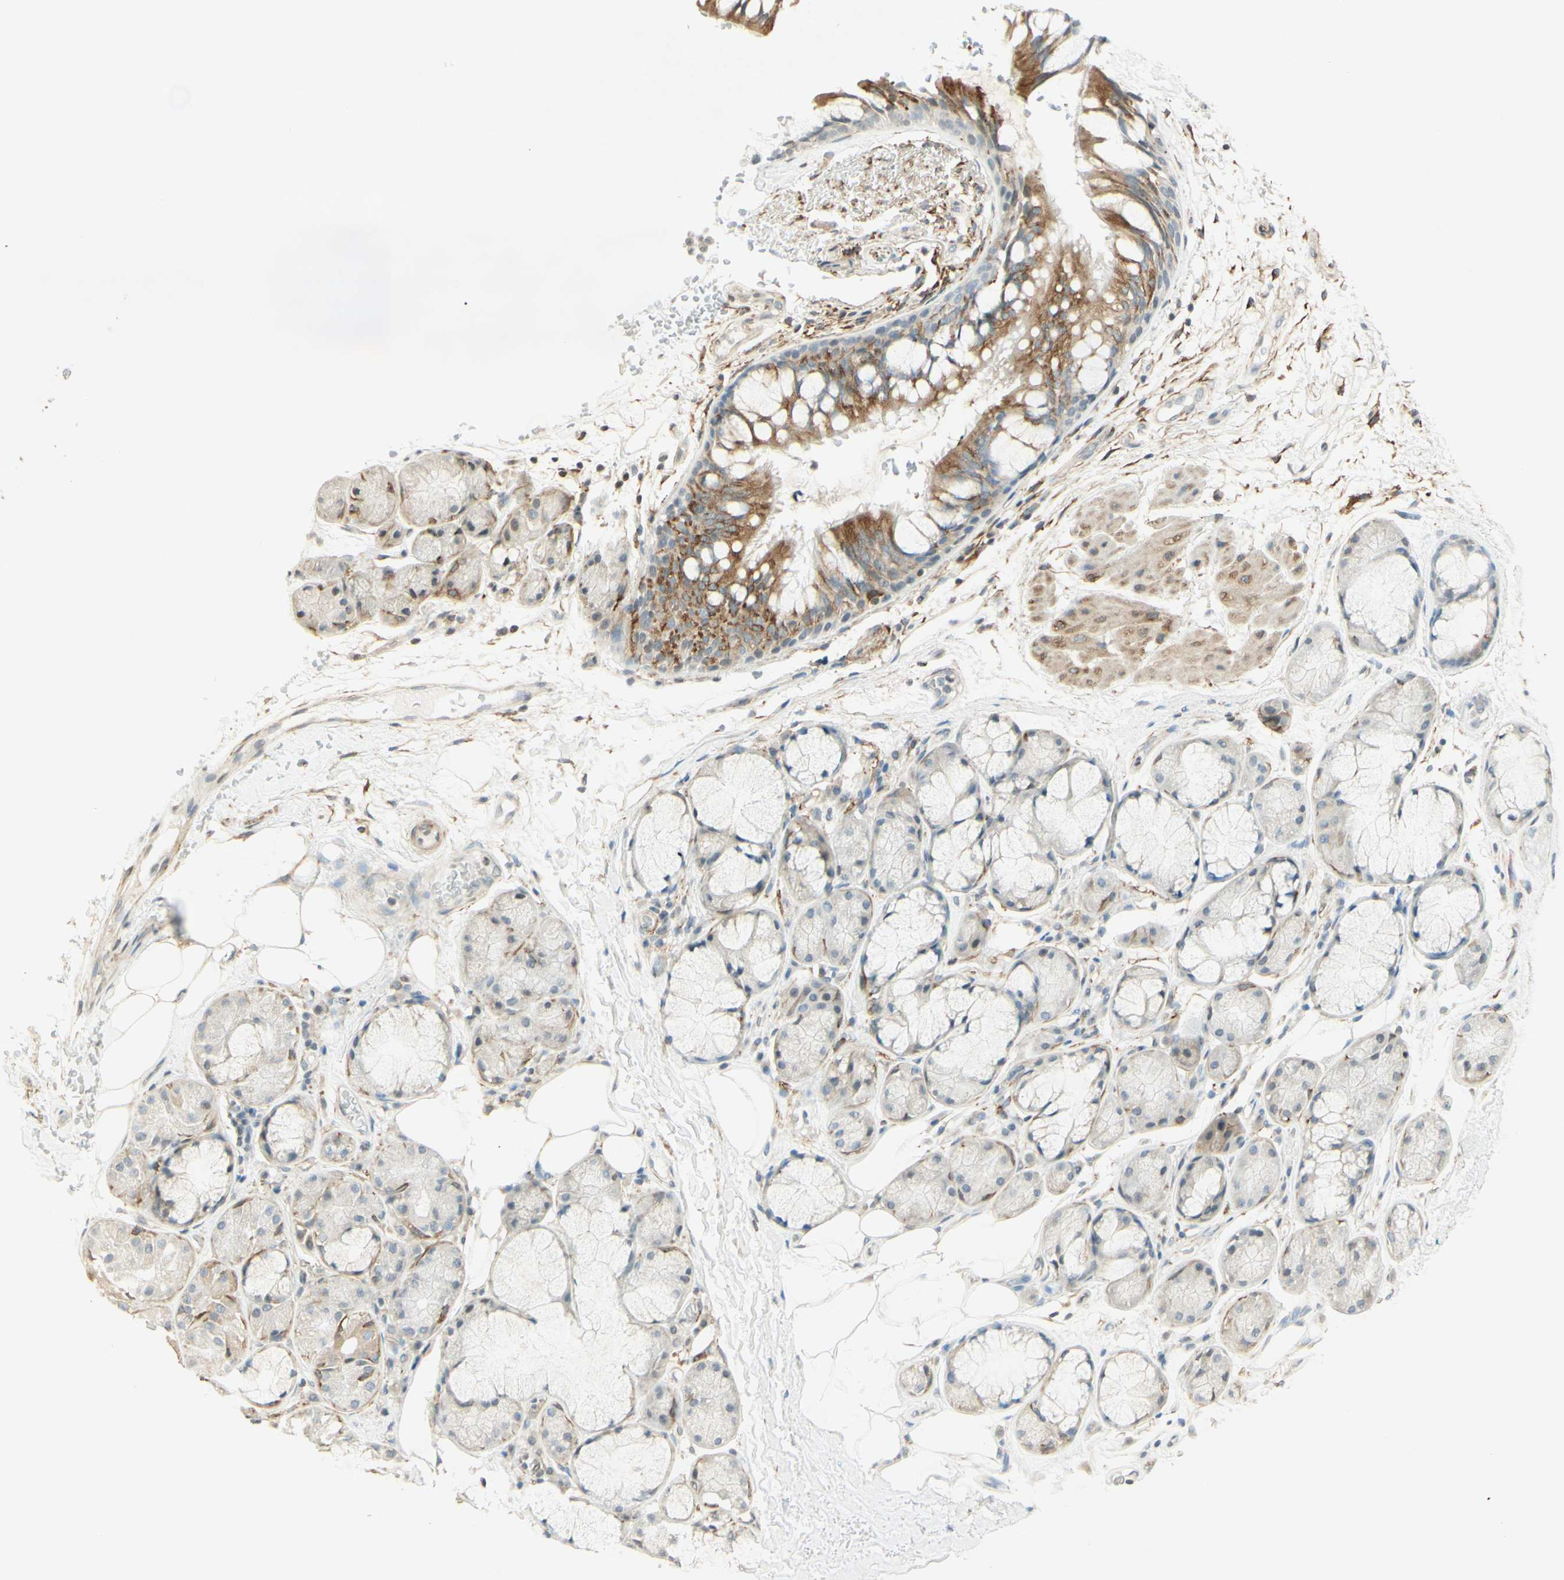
{"staining": {"intensity": "moderate", "quantity": ">75%", "location": "cytoplasmic/membranous"}, "tissue": "bronchus", "cell_type": "Respiratory epithelial cells", "image_type": "normal", "snomed": [{"axis": "morphology", "description": "Normal tissue, NOS"}, {"axis": "topography", "description": "Bronchus"}], "caption": "Protein staining of benign bronchus exhibits moderate cytoplasmic/membranous staining in approximately >75% of respiratory epithelial cells. (Stains: DAB in brown, nuclei in blue, Microscopy: brightfield microscopy at high magnification).", "gene": "MAP1B", "patient": {"sex": "male", "age": 66}}